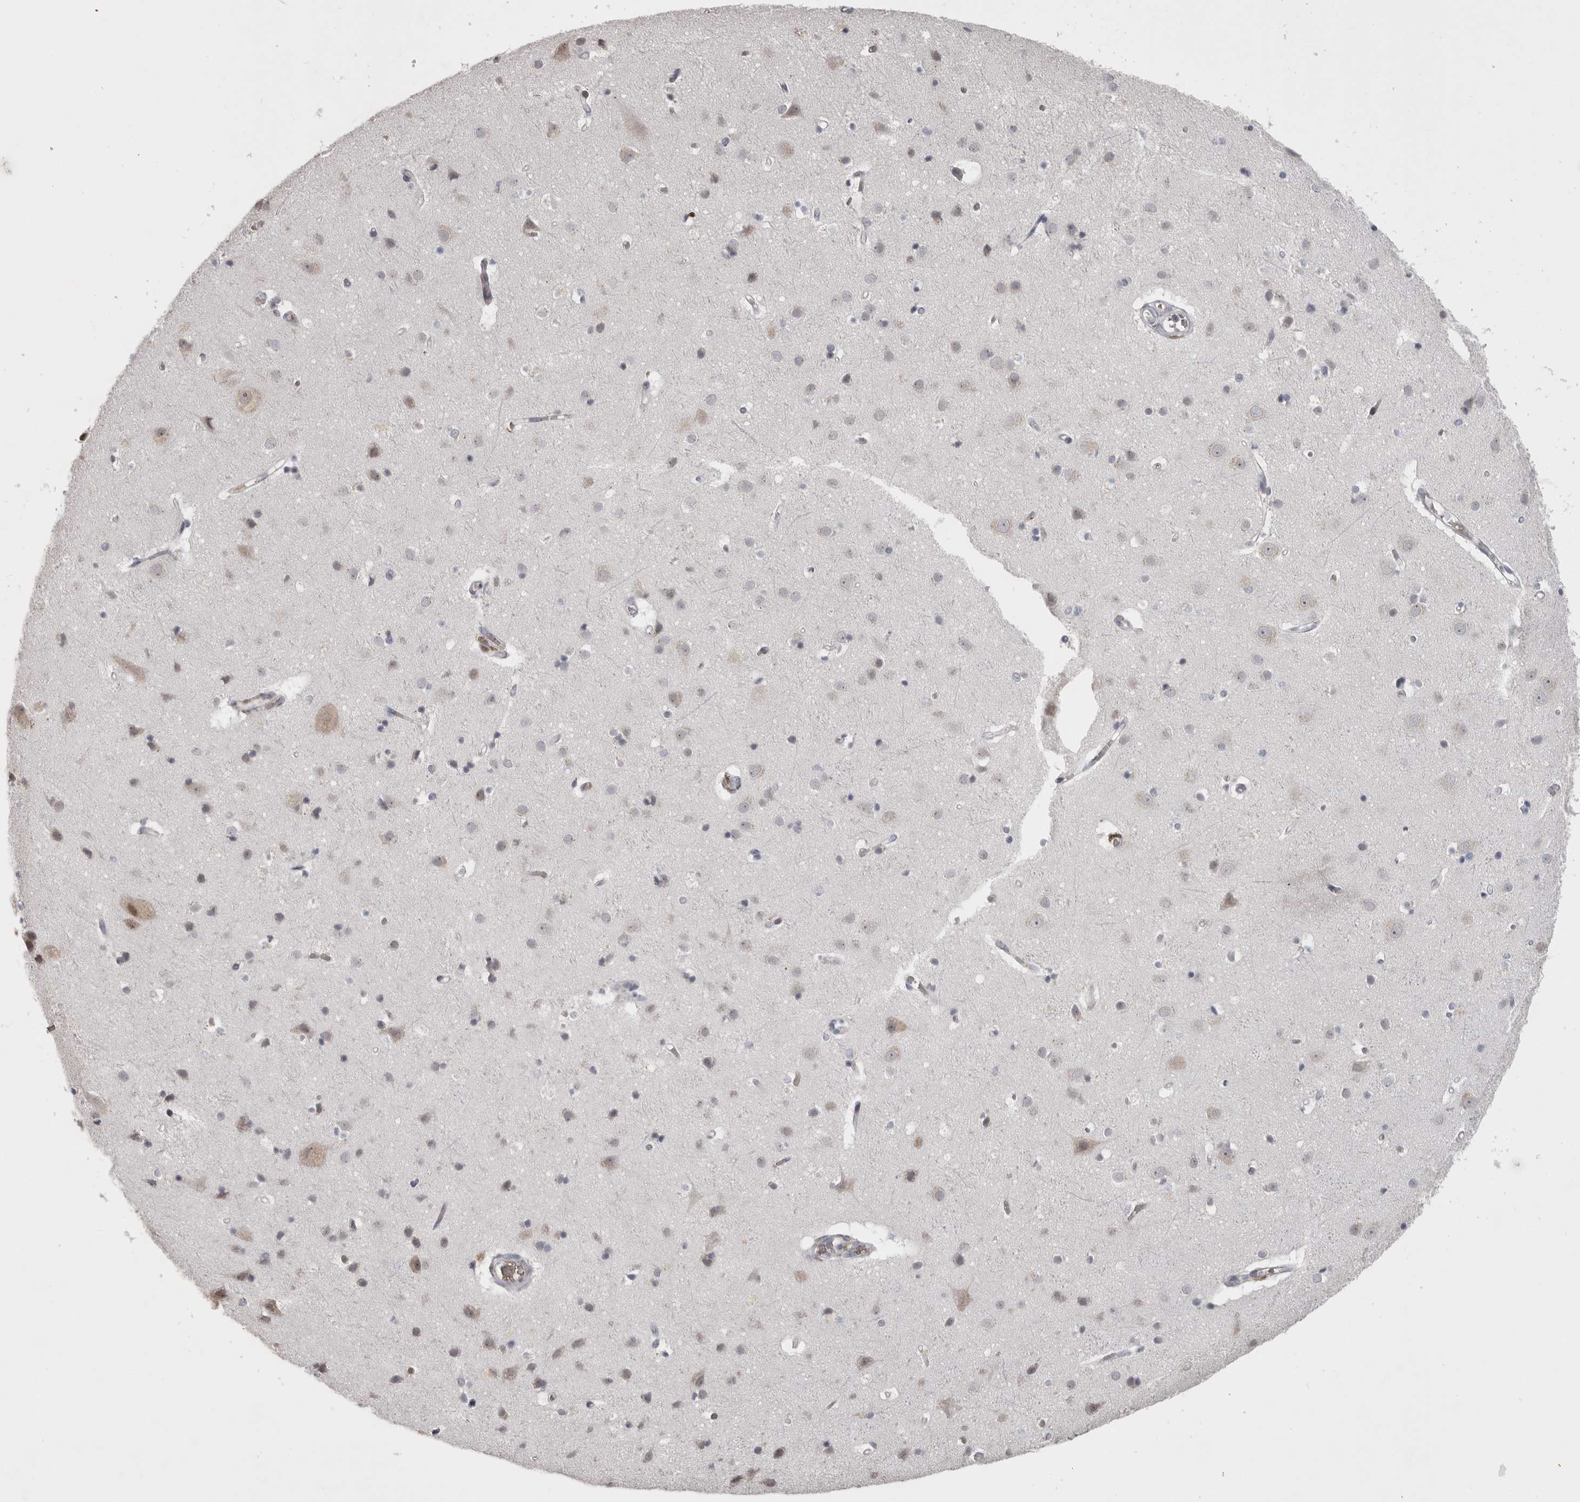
{"staining": {"intensity": "negative", "quantity": "none", "location": "none"}, "tissue": "cerebral cortex", "cell_type": "Endothelial cells", "image_type": "normal", "snomed": [{"axis": "morphology", "description": "Normal tissue, NOS"}, {"axis": "topography", "description": "Cerebral cortex"}], "caption": "Immunohistochemistry (IHC) micrograph of benign human cerebral cortex stained for a protein (brown), which displays no expression in endothelial cells.", "gene": "PCMTD1", "patient": {"sex": "male", "age": 54}}